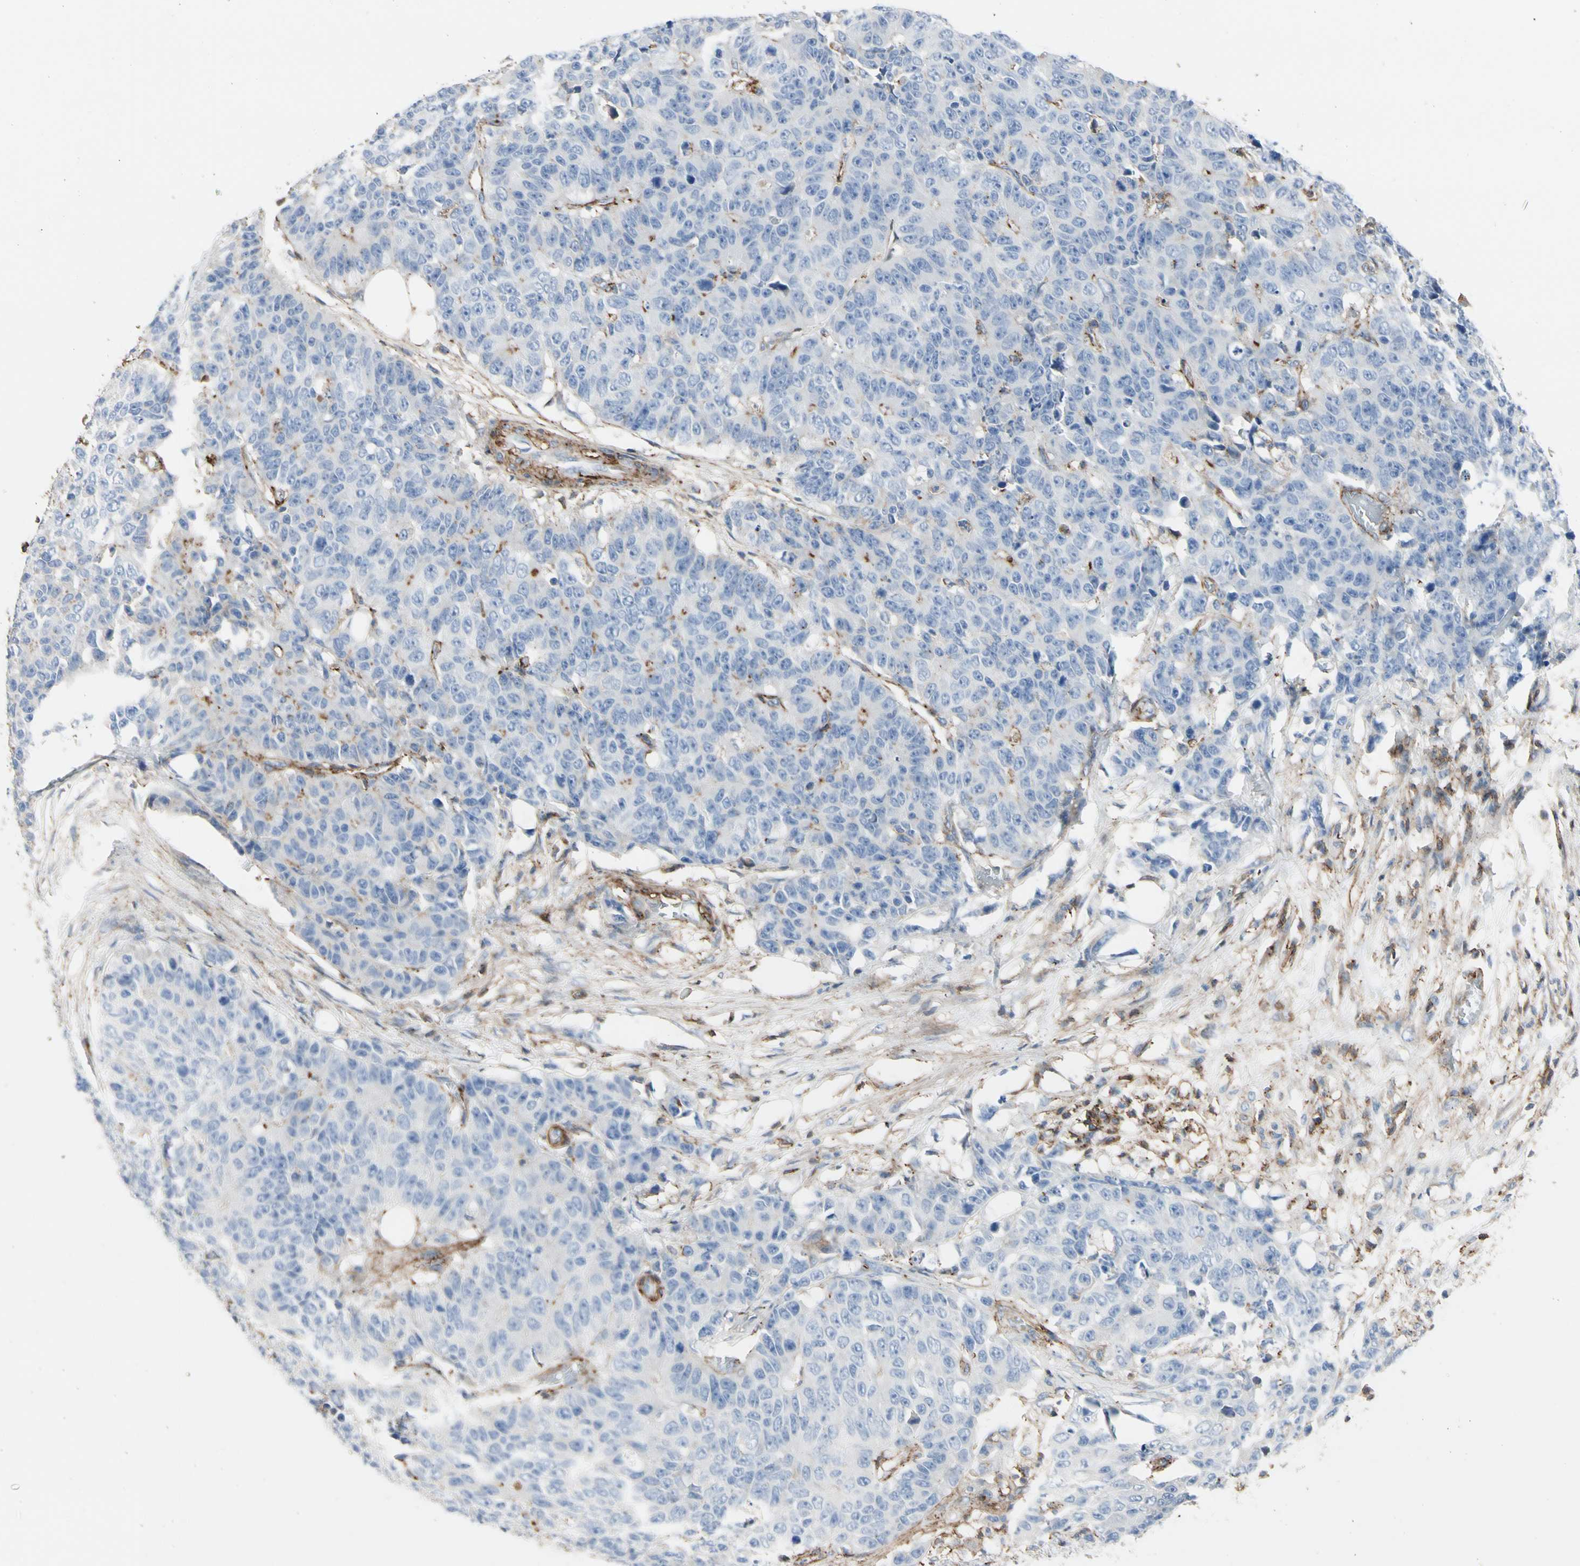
{"staining": {"intensity": "negative", "quantity": "none", "location": "none"}, "tissue": "colorectal cancer", "cell_type": "Tumor cells", "image_type": "cancer", "snomed": [{"axis": "morphology", "description": "Adenocarcinoma, NOS"}, {"axis": "topography", "description": "Colon"}], "caption": "Protein analysis of colorectal cancer exhibits no significant staining in tumor cells.", "gene": "CLEC2B", "patient": {"sex": "female", "age": 86}}